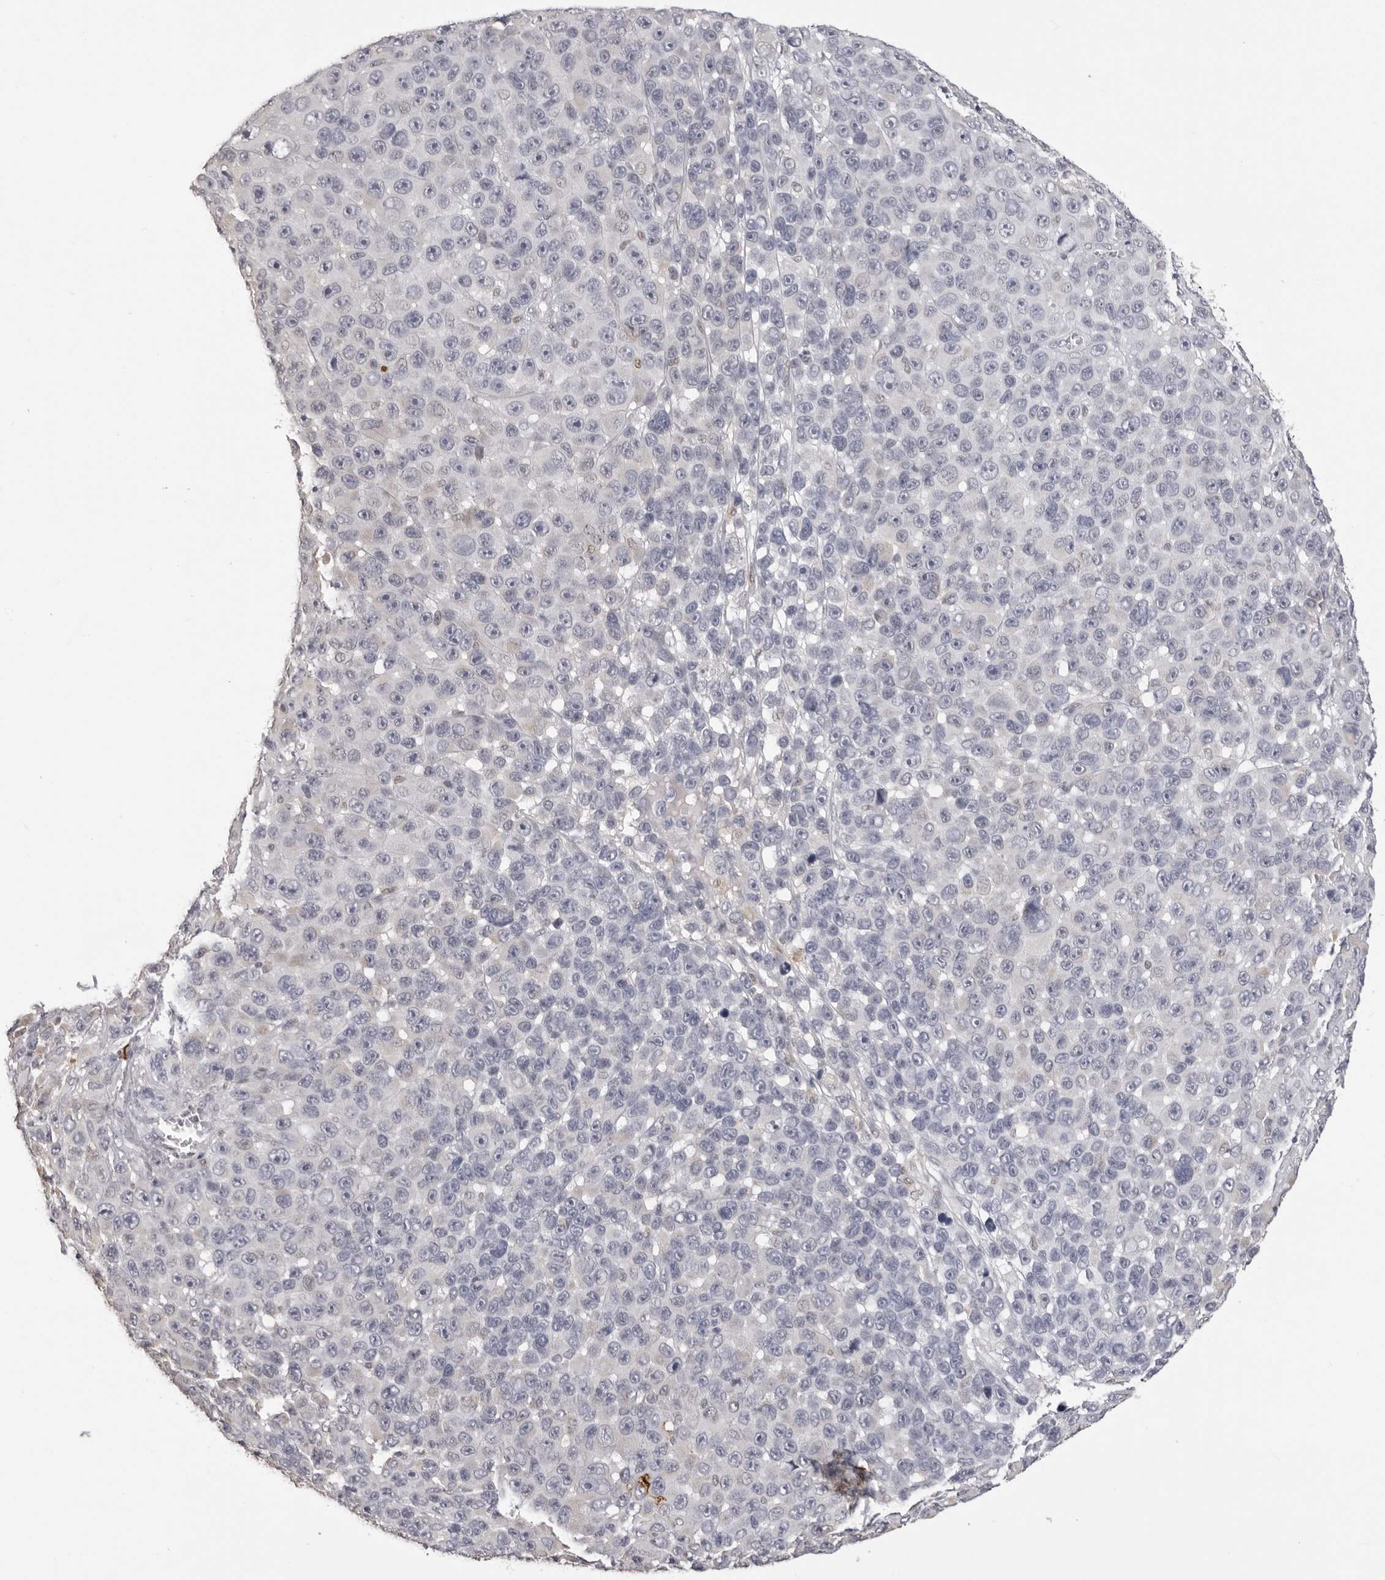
{"staining": {"intensity": "negative", "quantity": "none", "location": "none"}, "tissue": "melanoma", "cell_type": "Tumor cells", "image_type": "cancer", "snomed": [{"axis": "morphology", "description": "Malignant melanoma, NOS"}, {"axis": "topography", "description": "Skin"}], "caption": "Tumor cells are negative for protein expression in human malignant melanoma.", "gene": "IL31", "patient": {"sex": "male", "age": 53}}